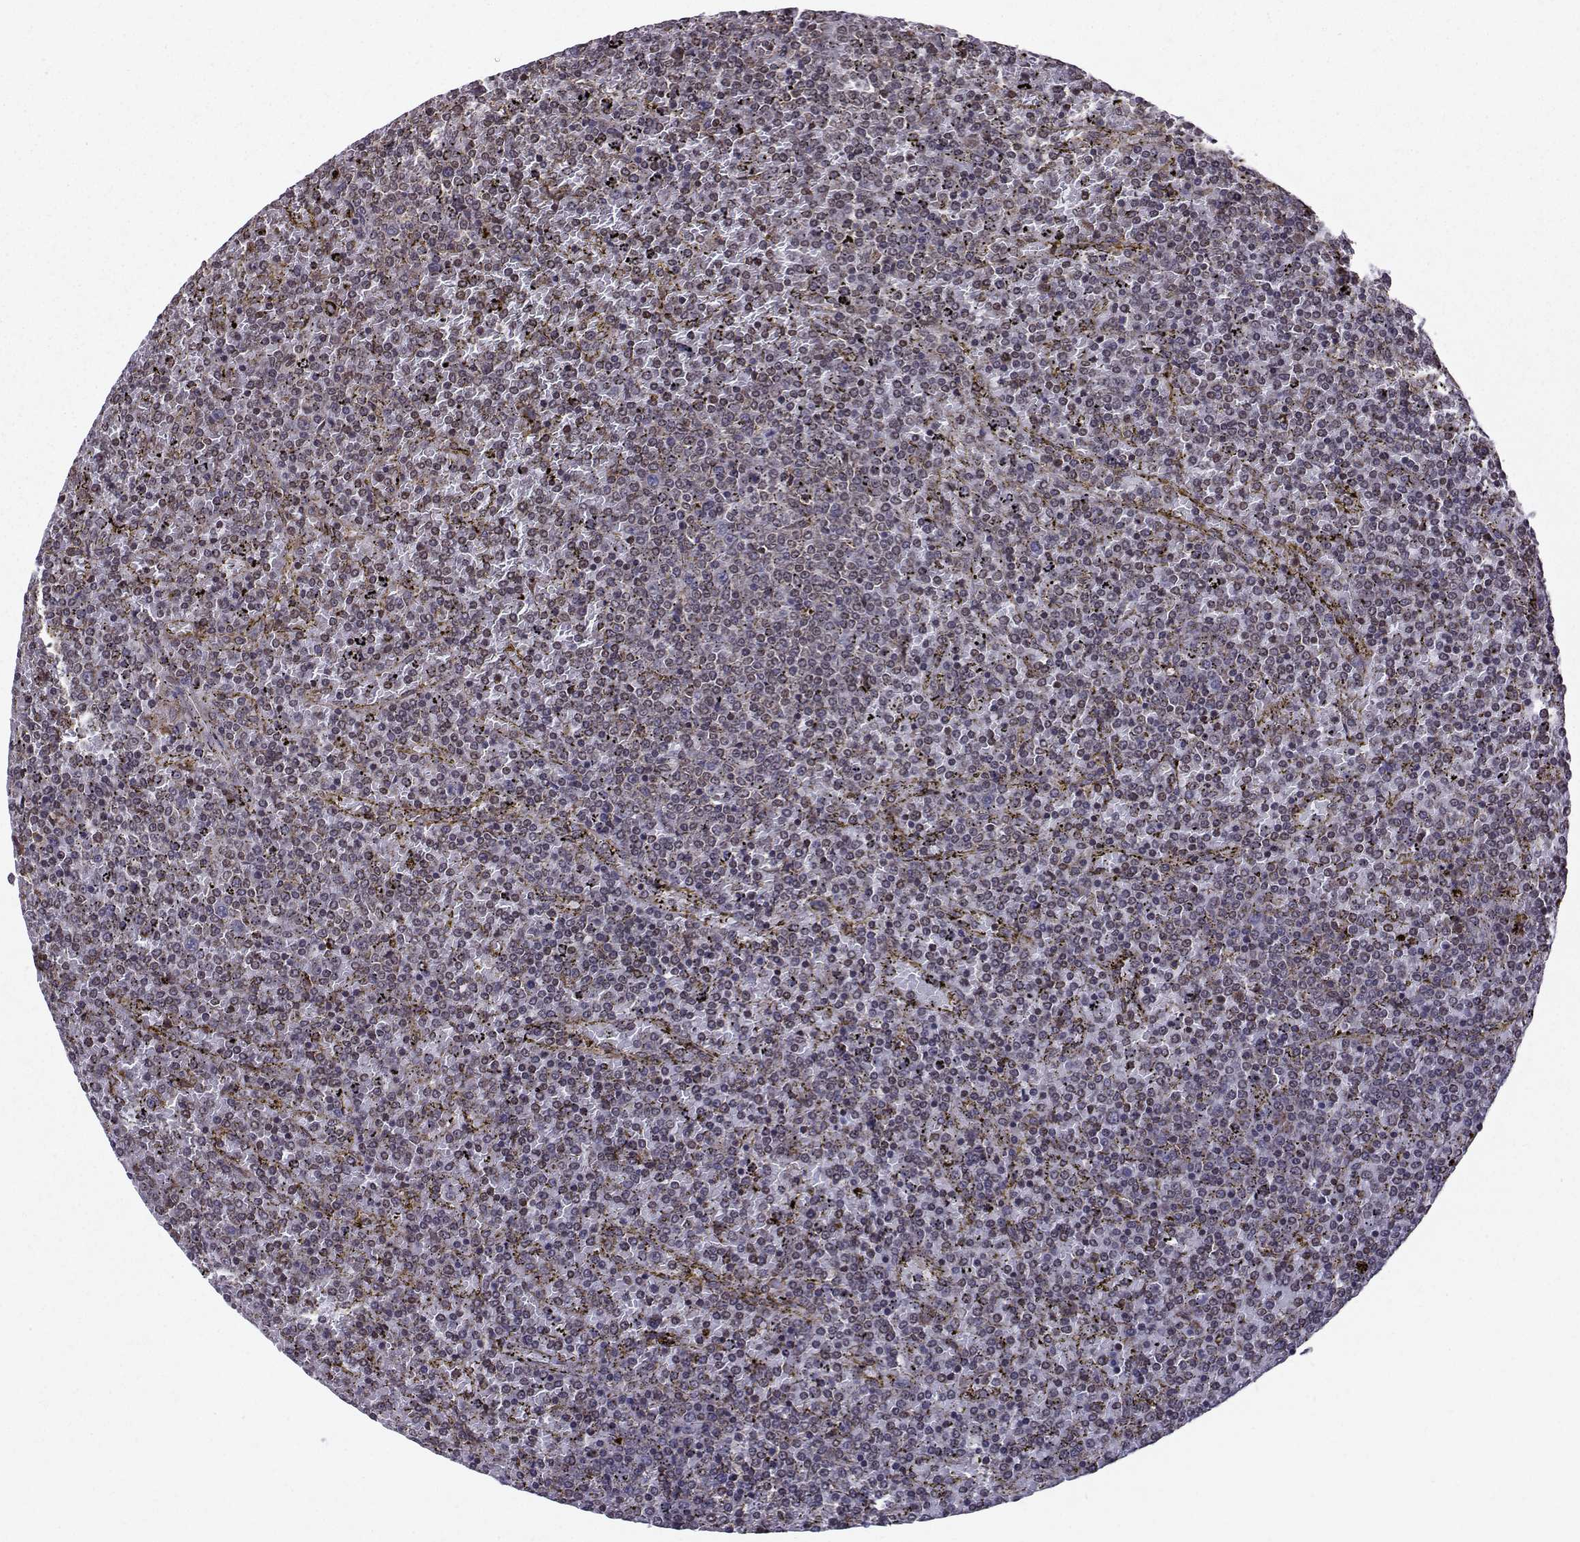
{"staining": {"intensity": "negative", "quantity": "none", "location": "none"}, "tissue": "lymphoma", "cell_type": "Tumor cells", "image_type": "cancer", "snomed": [{"axis": "morphology", "description": "Malignant lymphoma, non-Hodgkin's type, Low grade"}, {"axis": "topography", "description": "Spleen"}], "caption": "A micrograph of human lymphoma is negative for staining in tumor cells.", "gene": "EZH1", "patient": {"sex": "female", "age": 77}}